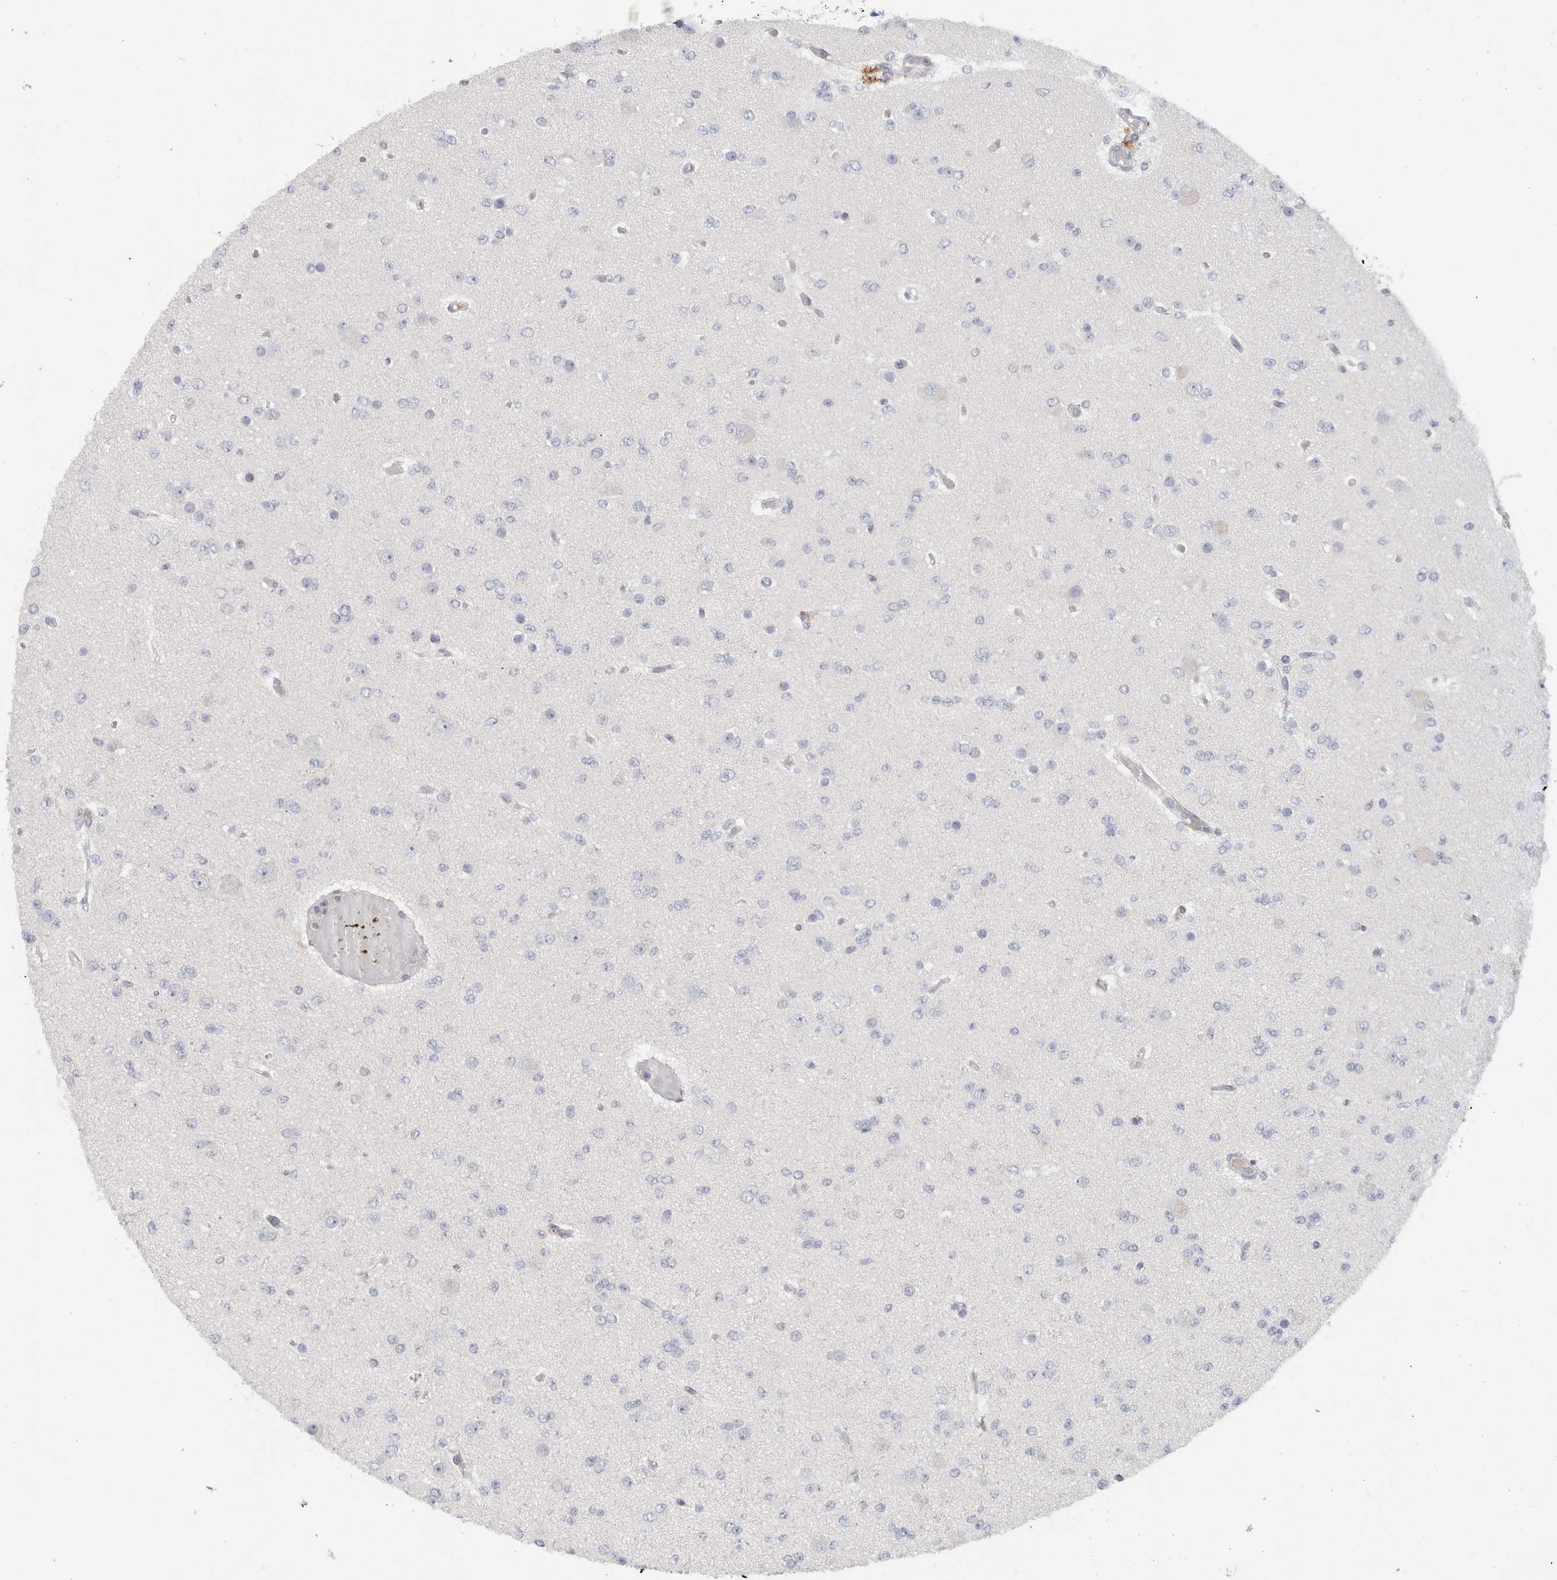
{"staining": {"intensity": "negative", "quantity": "none", "location": "none"}, "tissue": "glioma", "cell_type": "Tumor cells", "image_type": "cancer", "snomed": [{"axis": "morphology", "description": "Glioma, malignant, Low grade"}, {"axis": "topography", "description": "Brain"}], "caption": "Tumor cells show no significant positivity in glioma.", "gene": "STK31", "patient": {"sex": "female", "age": 22}}